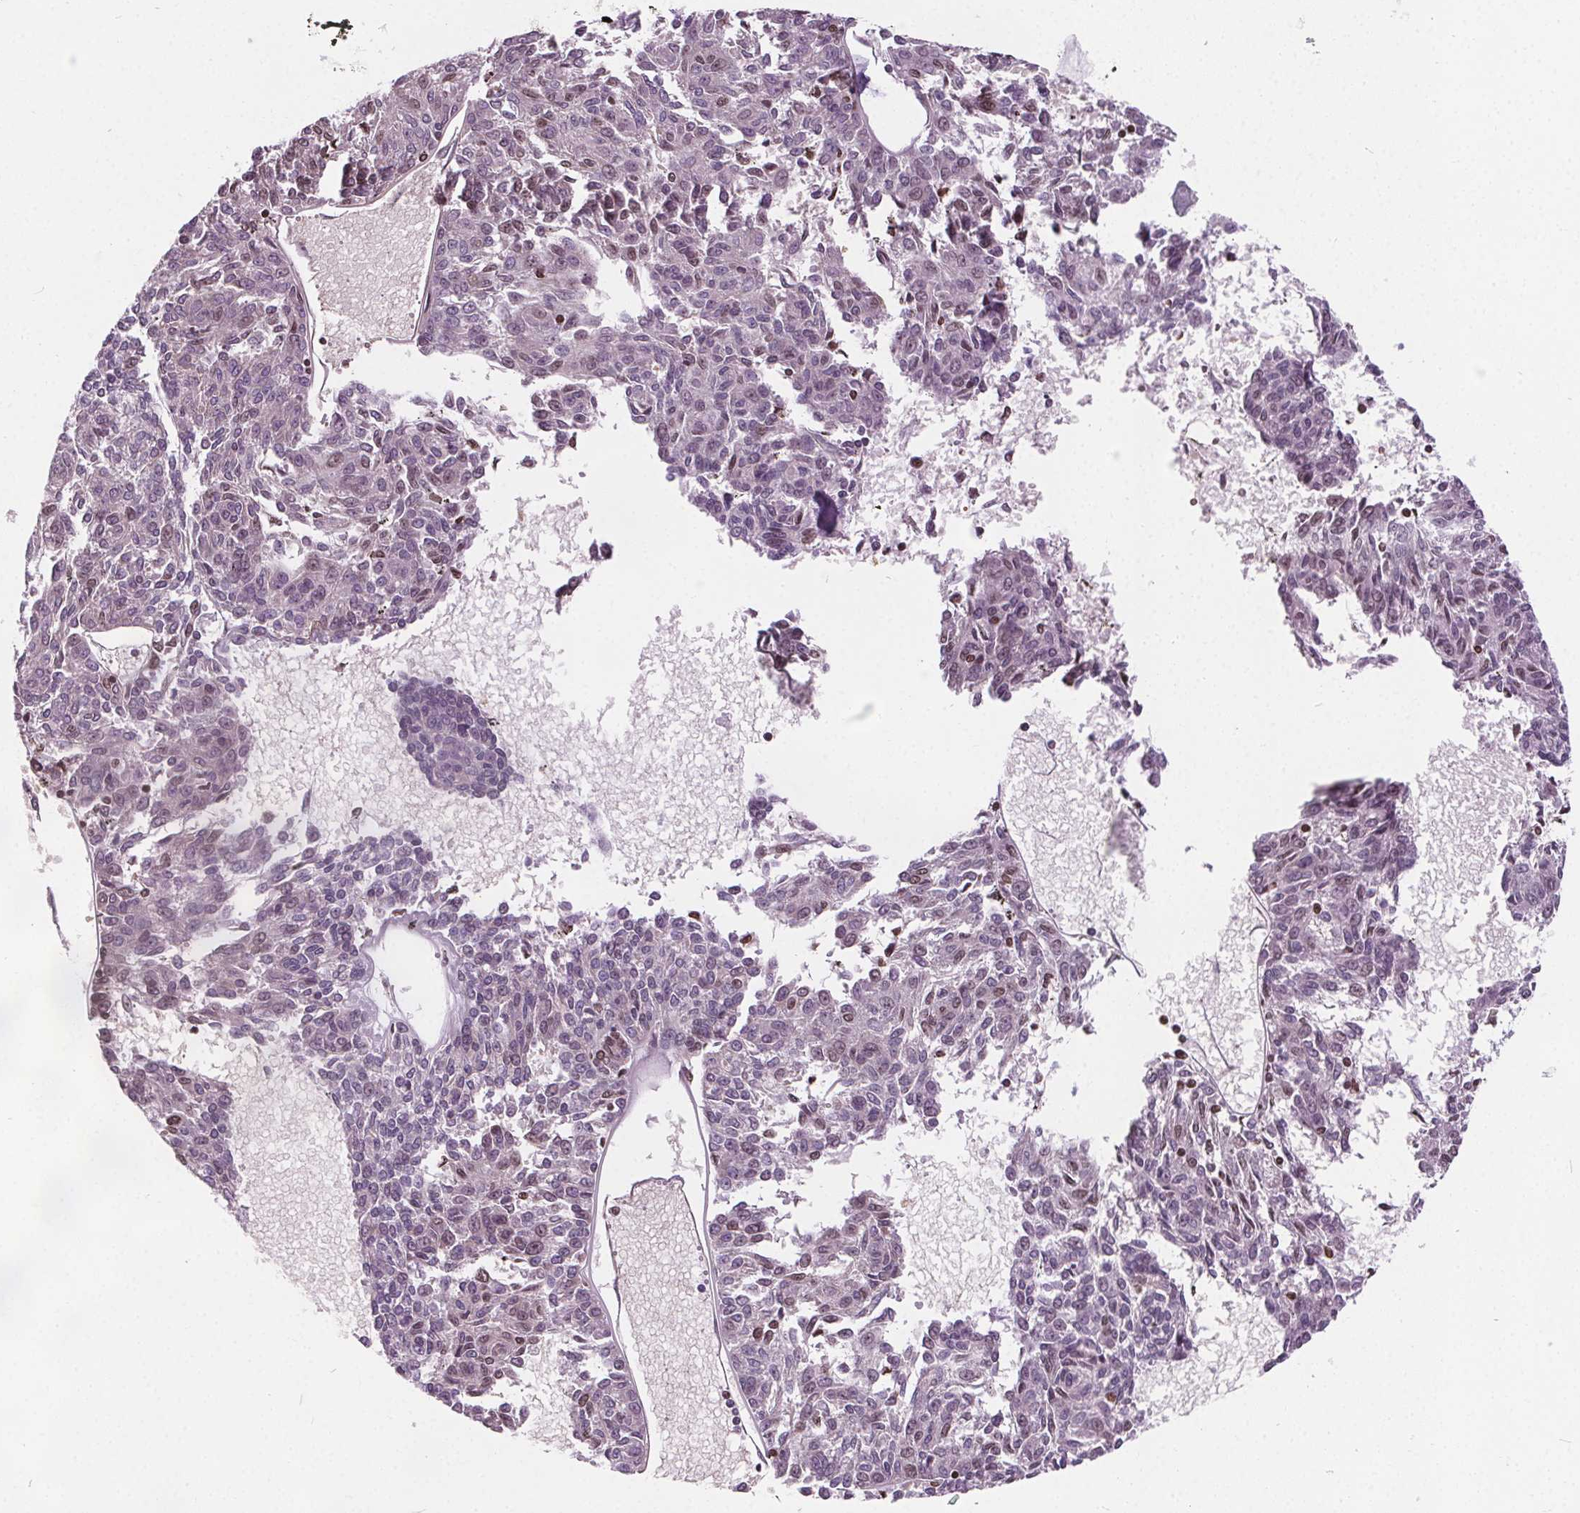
{"staining": {"intensity": "weak", "quantity": "<25%", "location": "nuclear"}, "tissue": "melanoma", "cell_type": "Tumor cells", "image_type": "cancer", "snomed": [{"axis": "morphology", "description": "Malignant melanoma, NOS"}, {"axis": "topography", "description": "Skin"}], "caption": "Immunohistochemistry histopathology image of human melanoma stained for a protein (brown), which exhibits no positivity in tumor cells.", "gene": "ISLR2", "patient": {"sex": "female", "age": 72}}